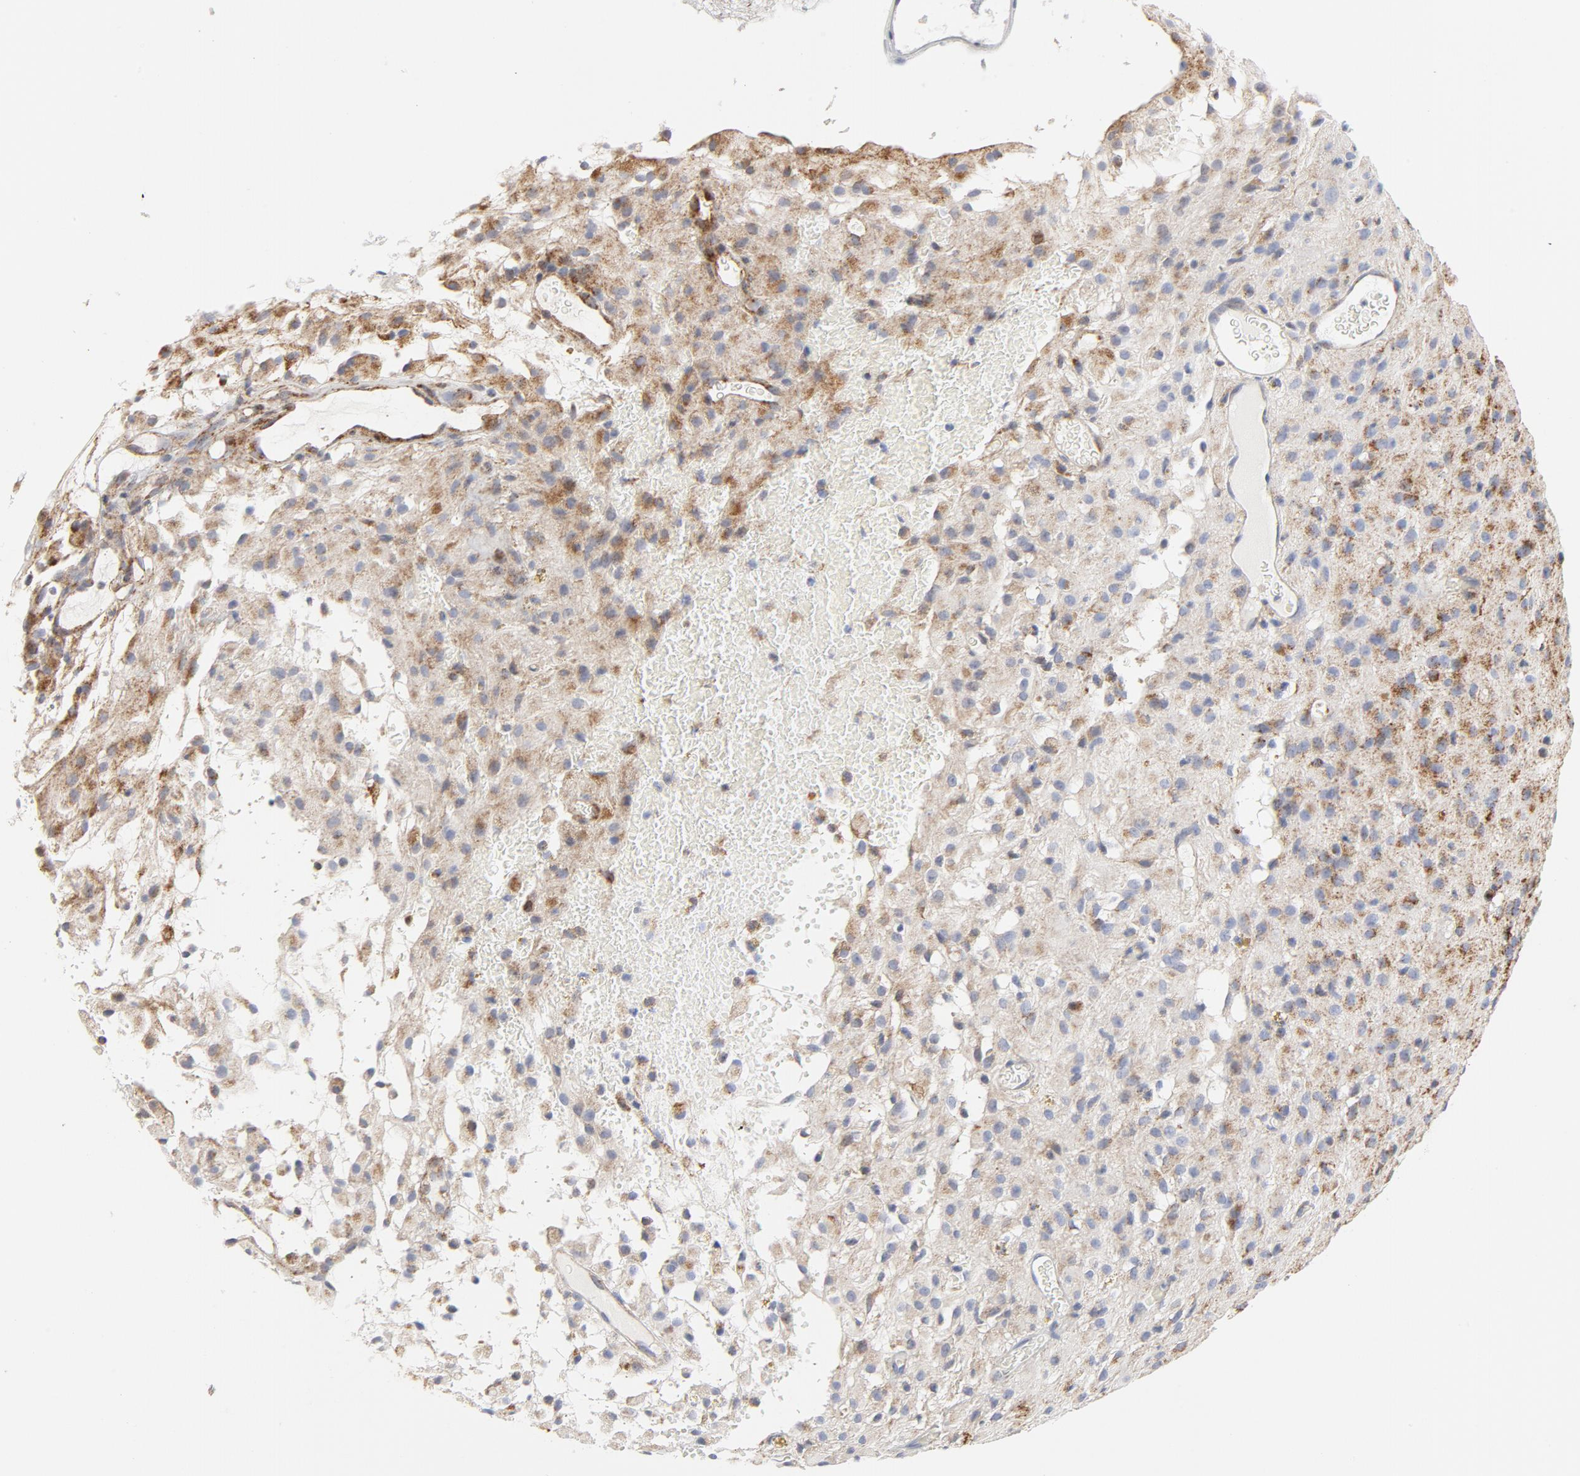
{"staining": {"intensity": "strong", "quantity": "25%-75%", "location": "cytoplasmic/membranous"}, "tissue": "glioma", "cell_type": "Tumor cells", "image_type": "cancer", "snomed": [{"axis": "morphology", "description": "Glioma, malignant, High grade"}, {"axis": "topography", "description": "Brain"}], "caption": "DAB (3,3'-diaminobenzidine) immunohistochemical staining of glioma shows strong cytoplasmic/membranous protein positivity in about 25%-75% of tumor cells.", "gene": "CYCS", "patient": {"sex": "female", "age": 59}}